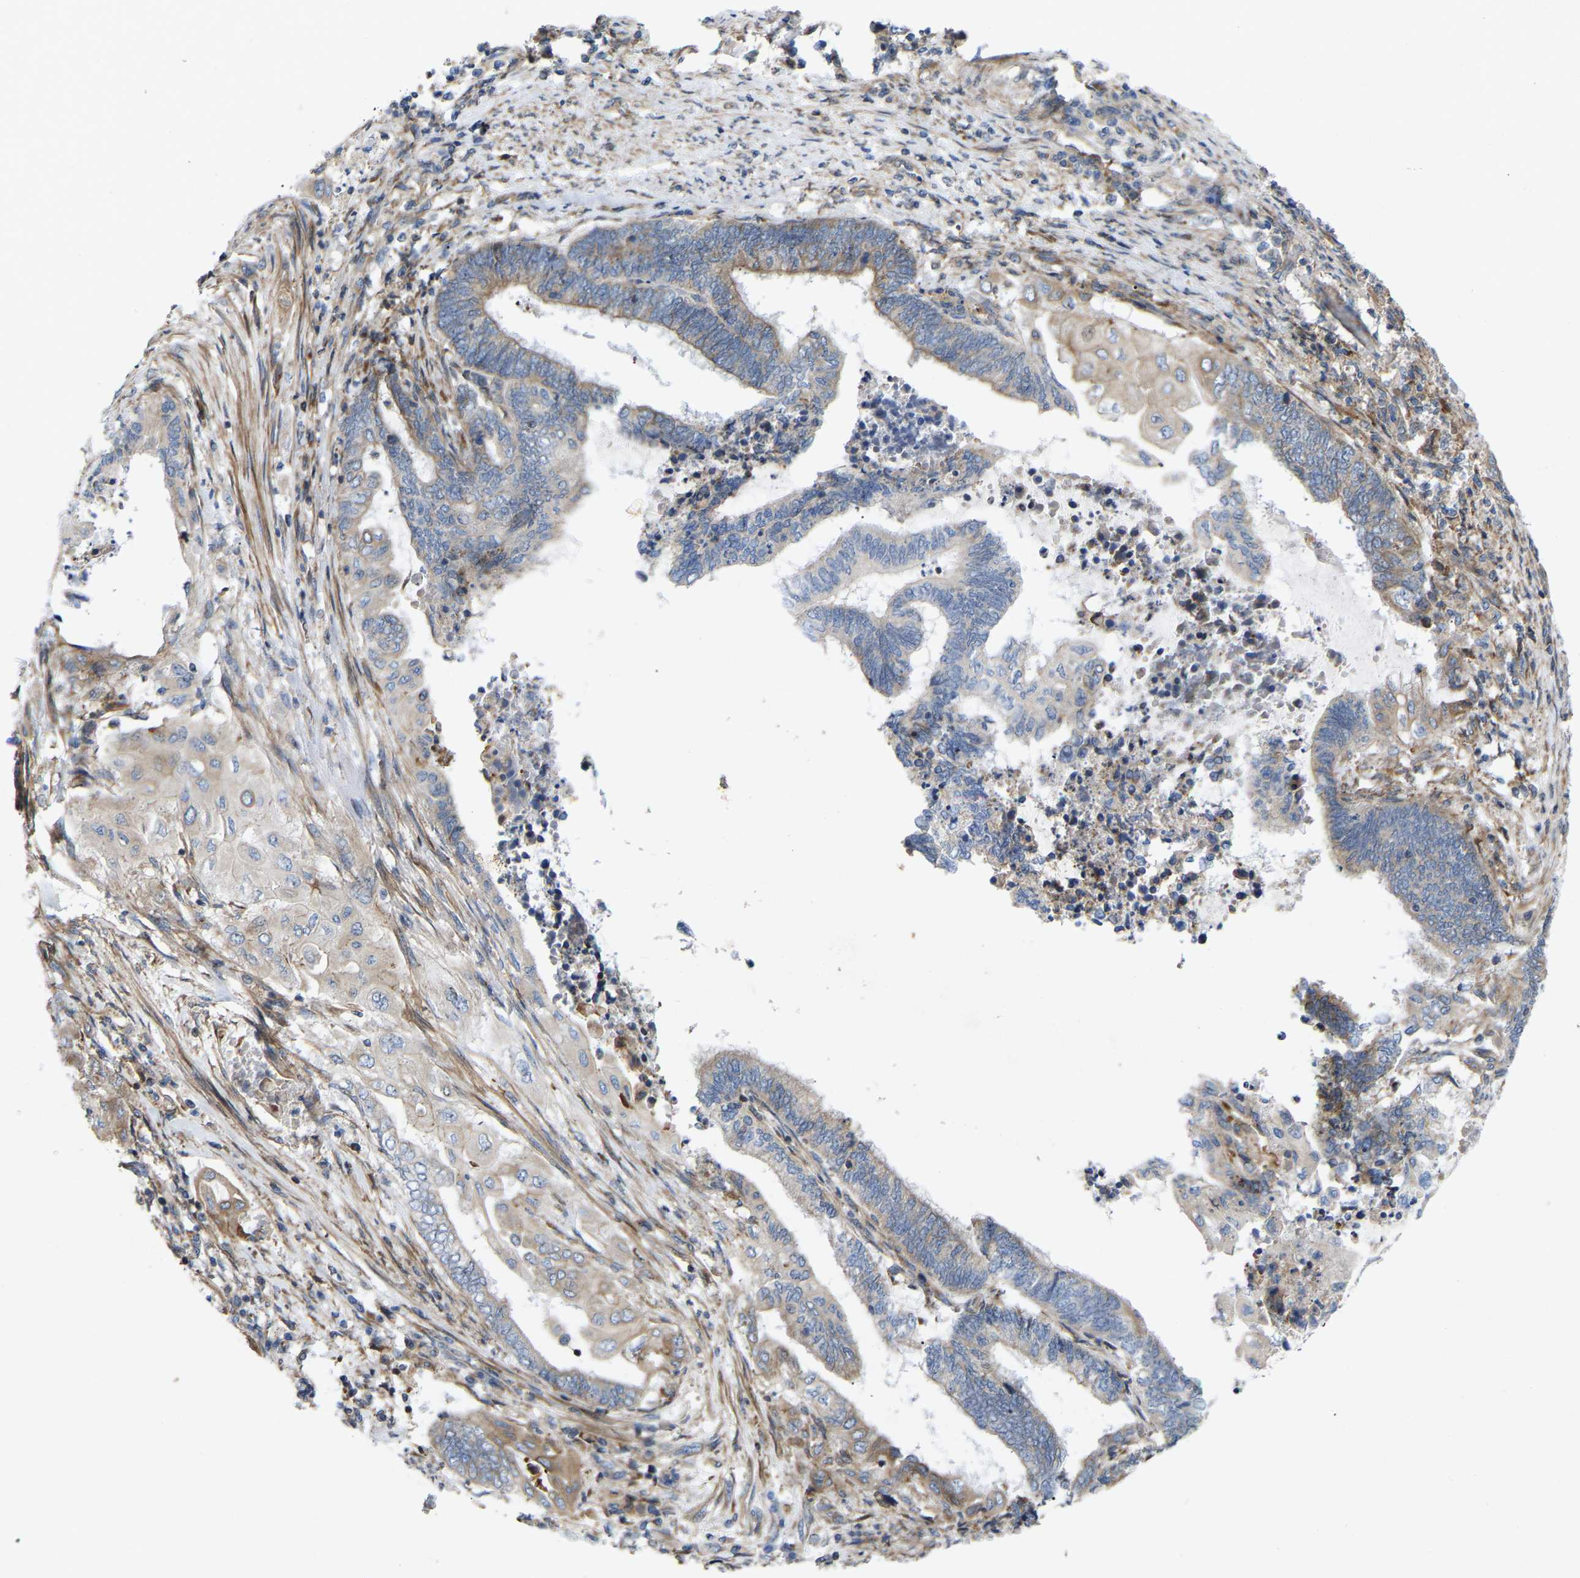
{"staining": {"intensity": "weak", "quantity": "<25%", "location": "cytoplasmic/membranous"}, "tissue": "endometrial cancer", "cell_type": "Tumor cells", "image_type": "cancer", "snomed": [{"axis": "morphology", "description": "Adenocarcinoma, NOS"}, {"axis": "topography", "description": "Uterus"}, {"axis": "topography", "description": "Endometrium"}], "caption": "Immunohistochemical staining of adenocarcinoma (endometrial) reveals no significant staining in tumor cells.", "gene": "TOR1B", "patient": {"sex": "female", "age": 70}}